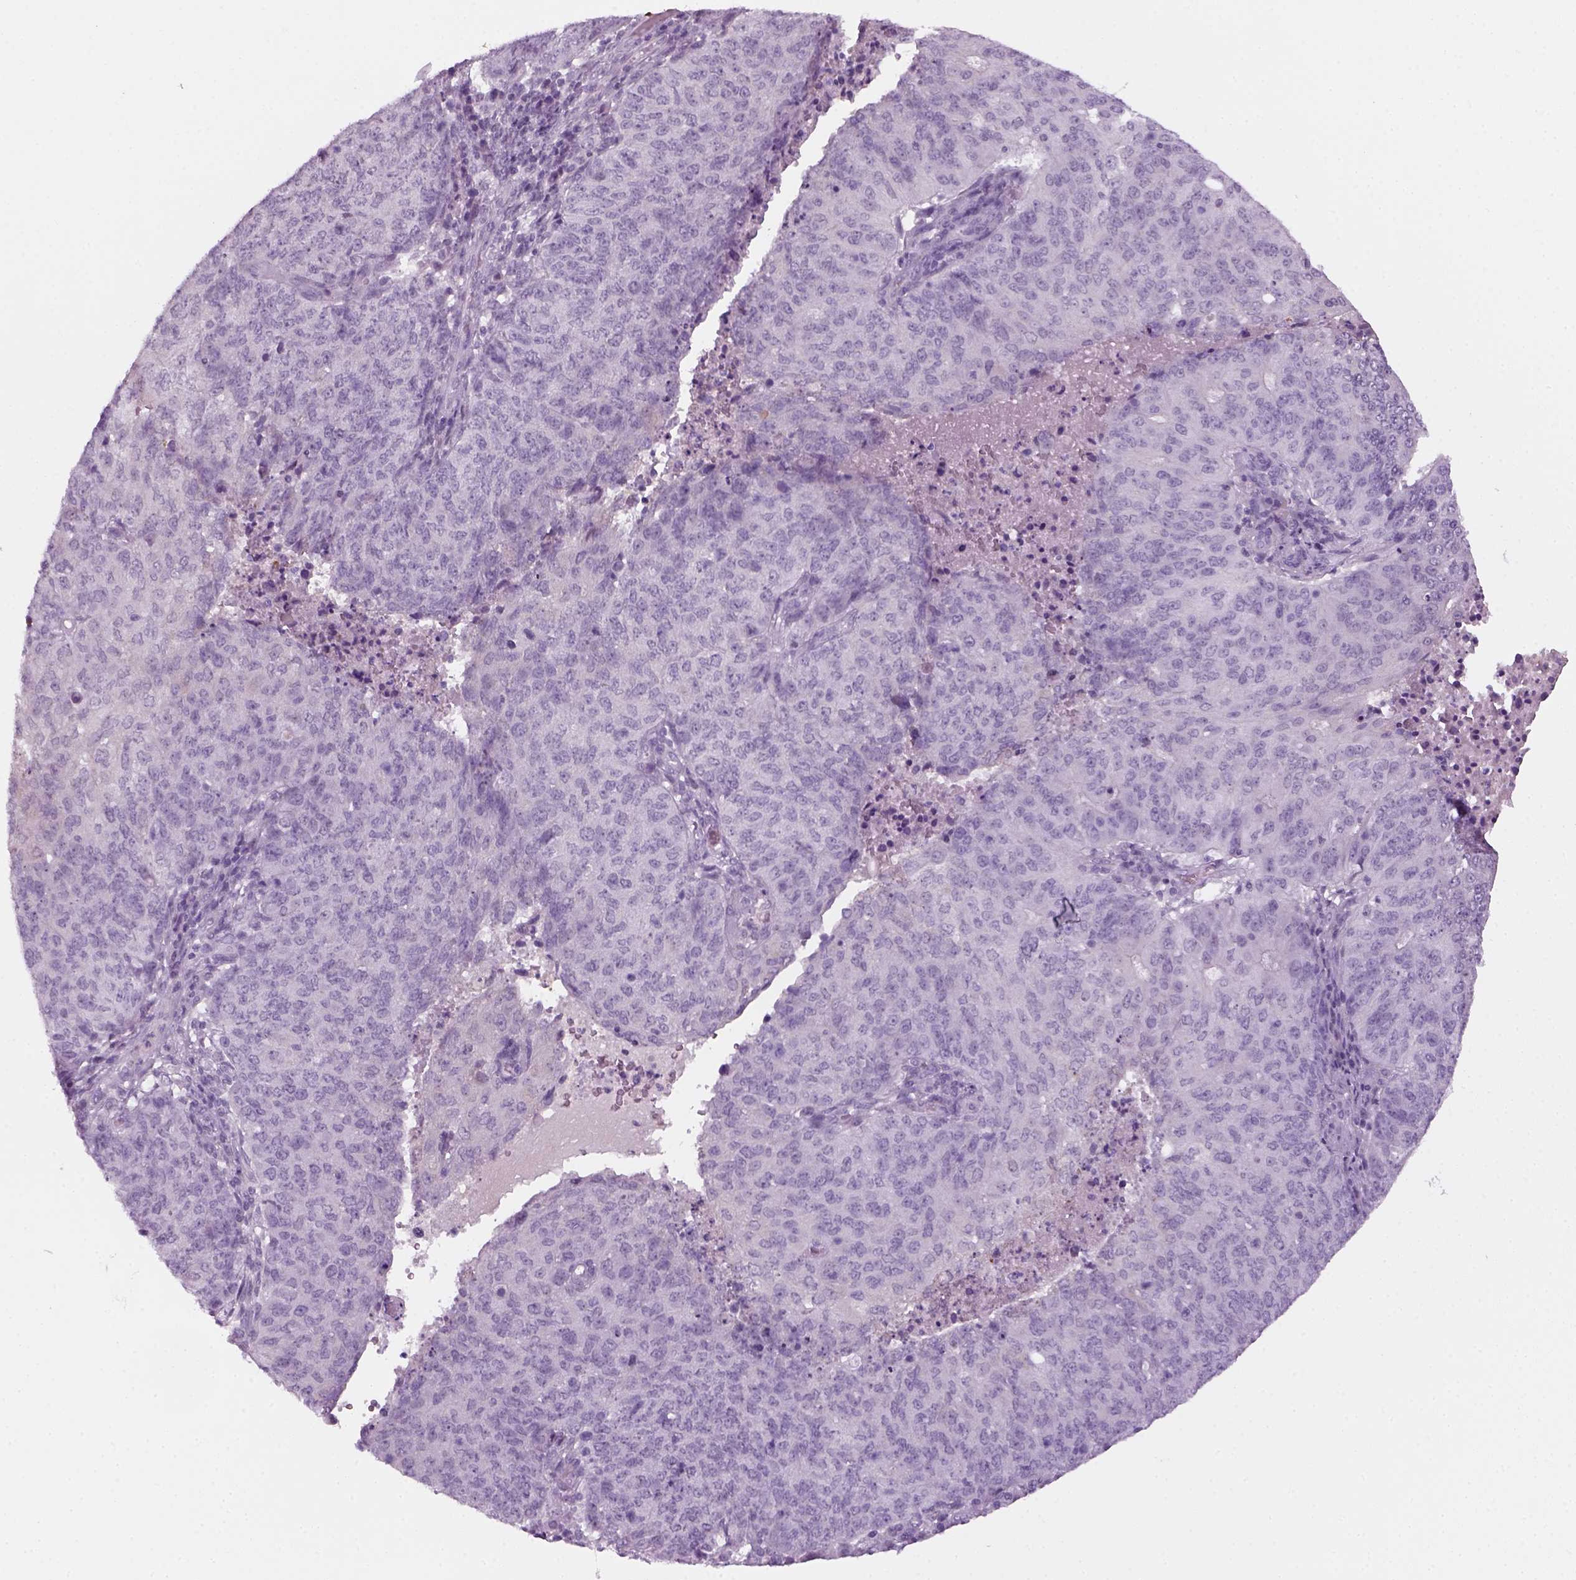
{"staining": {"intensity": "negative", "quantity": "none", "location": "none"}, "tissue": "endometrial cancer", "cell_type": "Tumor cells", "image_type": "cancer", "snomed": [{"axis": "morphology", "description": "Adenocarcinoma, NOS"}, {"axis": "topography", "description": "Endometrium"}], "caption": "IHC of human endometrial adenocarcinoma displays no staining in tumor cells. (Brightfield microscopy of DAB (3,3'-diaminobenzidine) immunohistochemistry at high magnification).", "gene": "KRT75", "patient": {"sex": "female", "age": 82}}